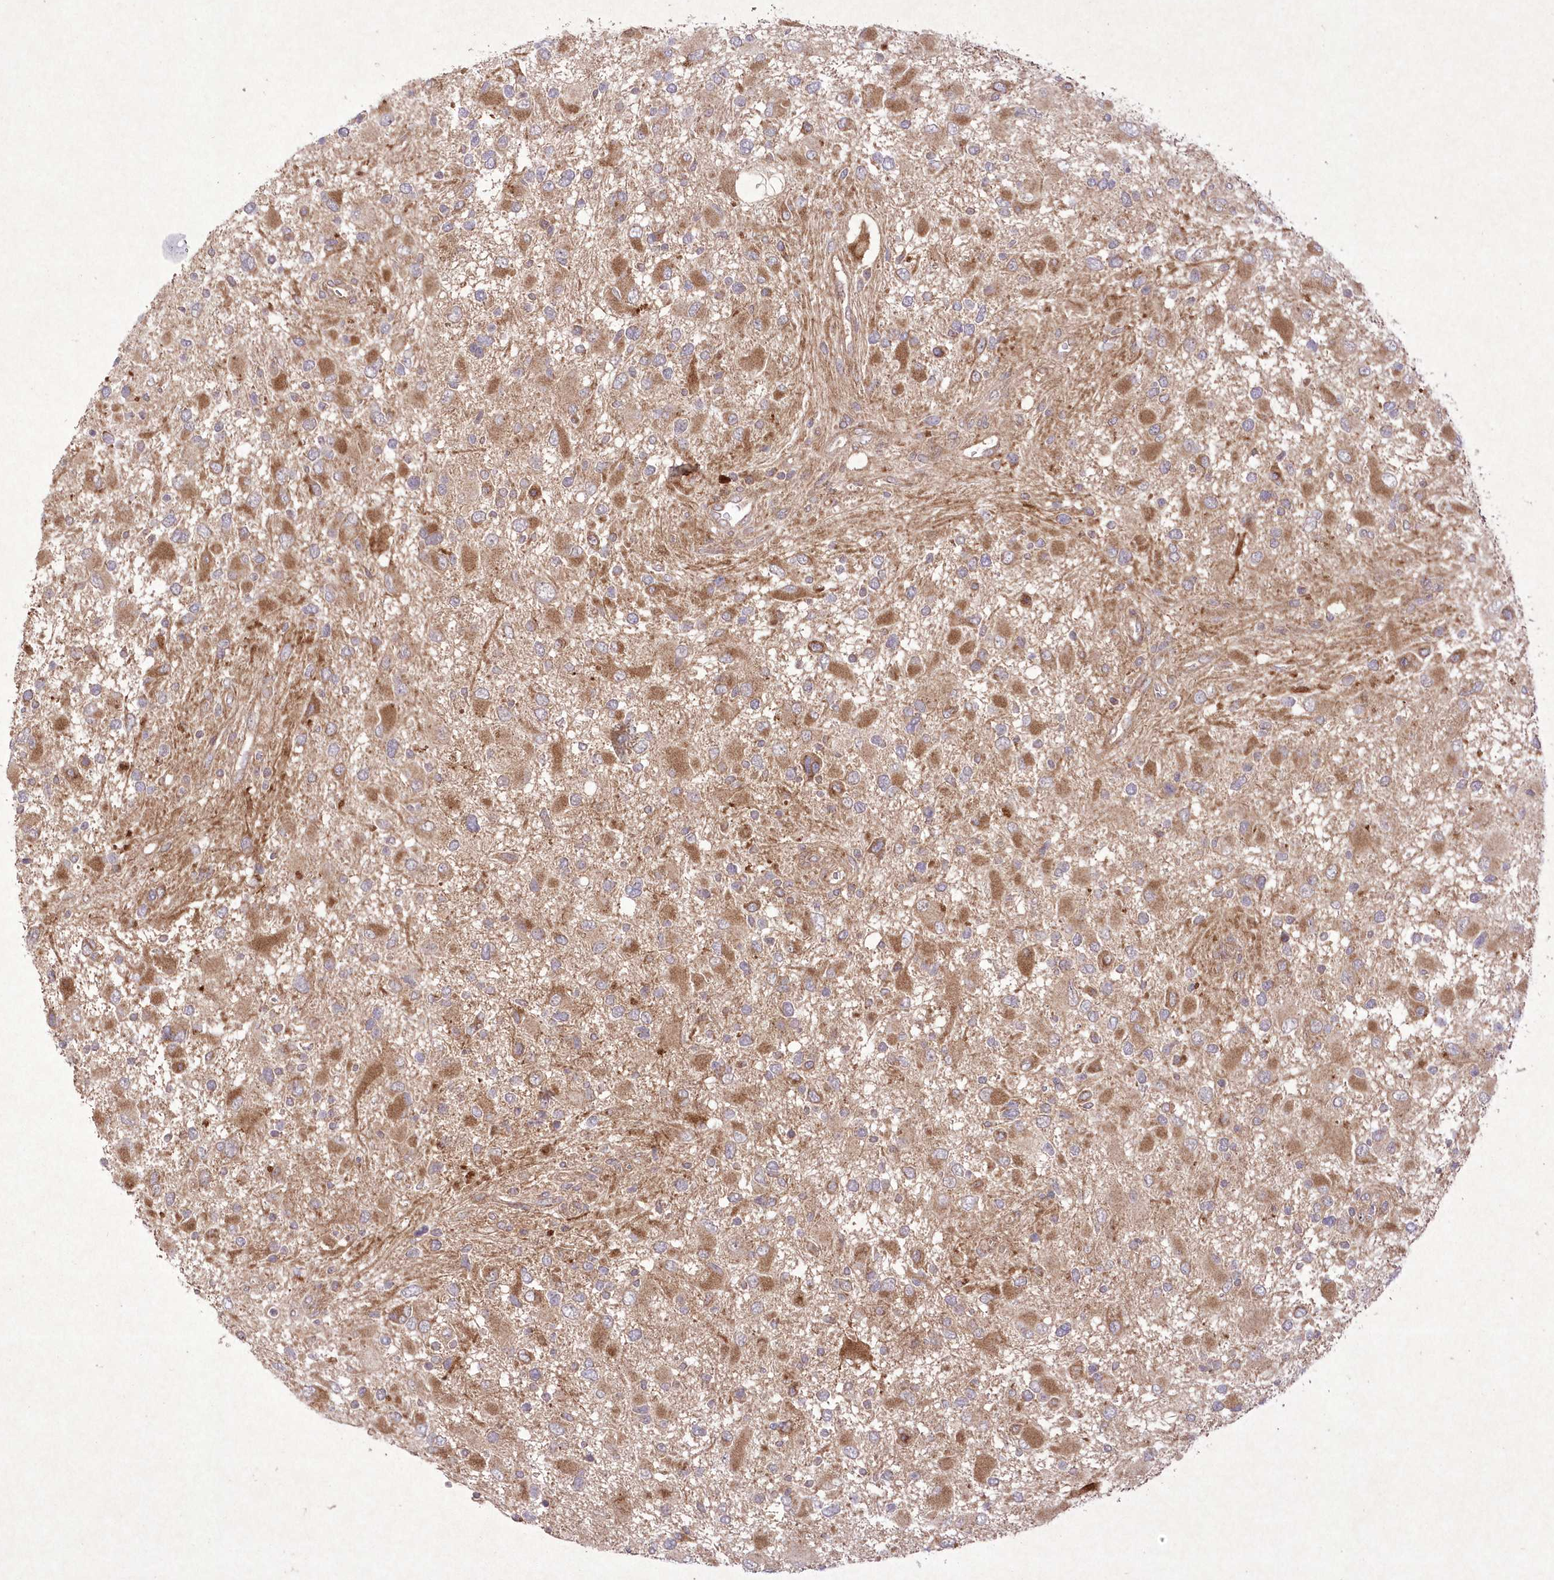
{"staining": {"intensity": "moderate", "quantity": "25%-75%", "location": "cytoplasmic/membranous"}, "tissue": "glioma", "cell_type": "Tumor cells", "image_type": "cancer", "snomed": [{"axis": "morphology", "description": "Glioma, malignant, High grade"}, {"axis": "topography", "description": "Brain"}], "caption": "Moderate cytoplasmic/membranous staining is identified in approximately 25%-75% of tumor cells in glioma.", "gene": "APOM", "patient": {"sex": "male", "age": 53}}